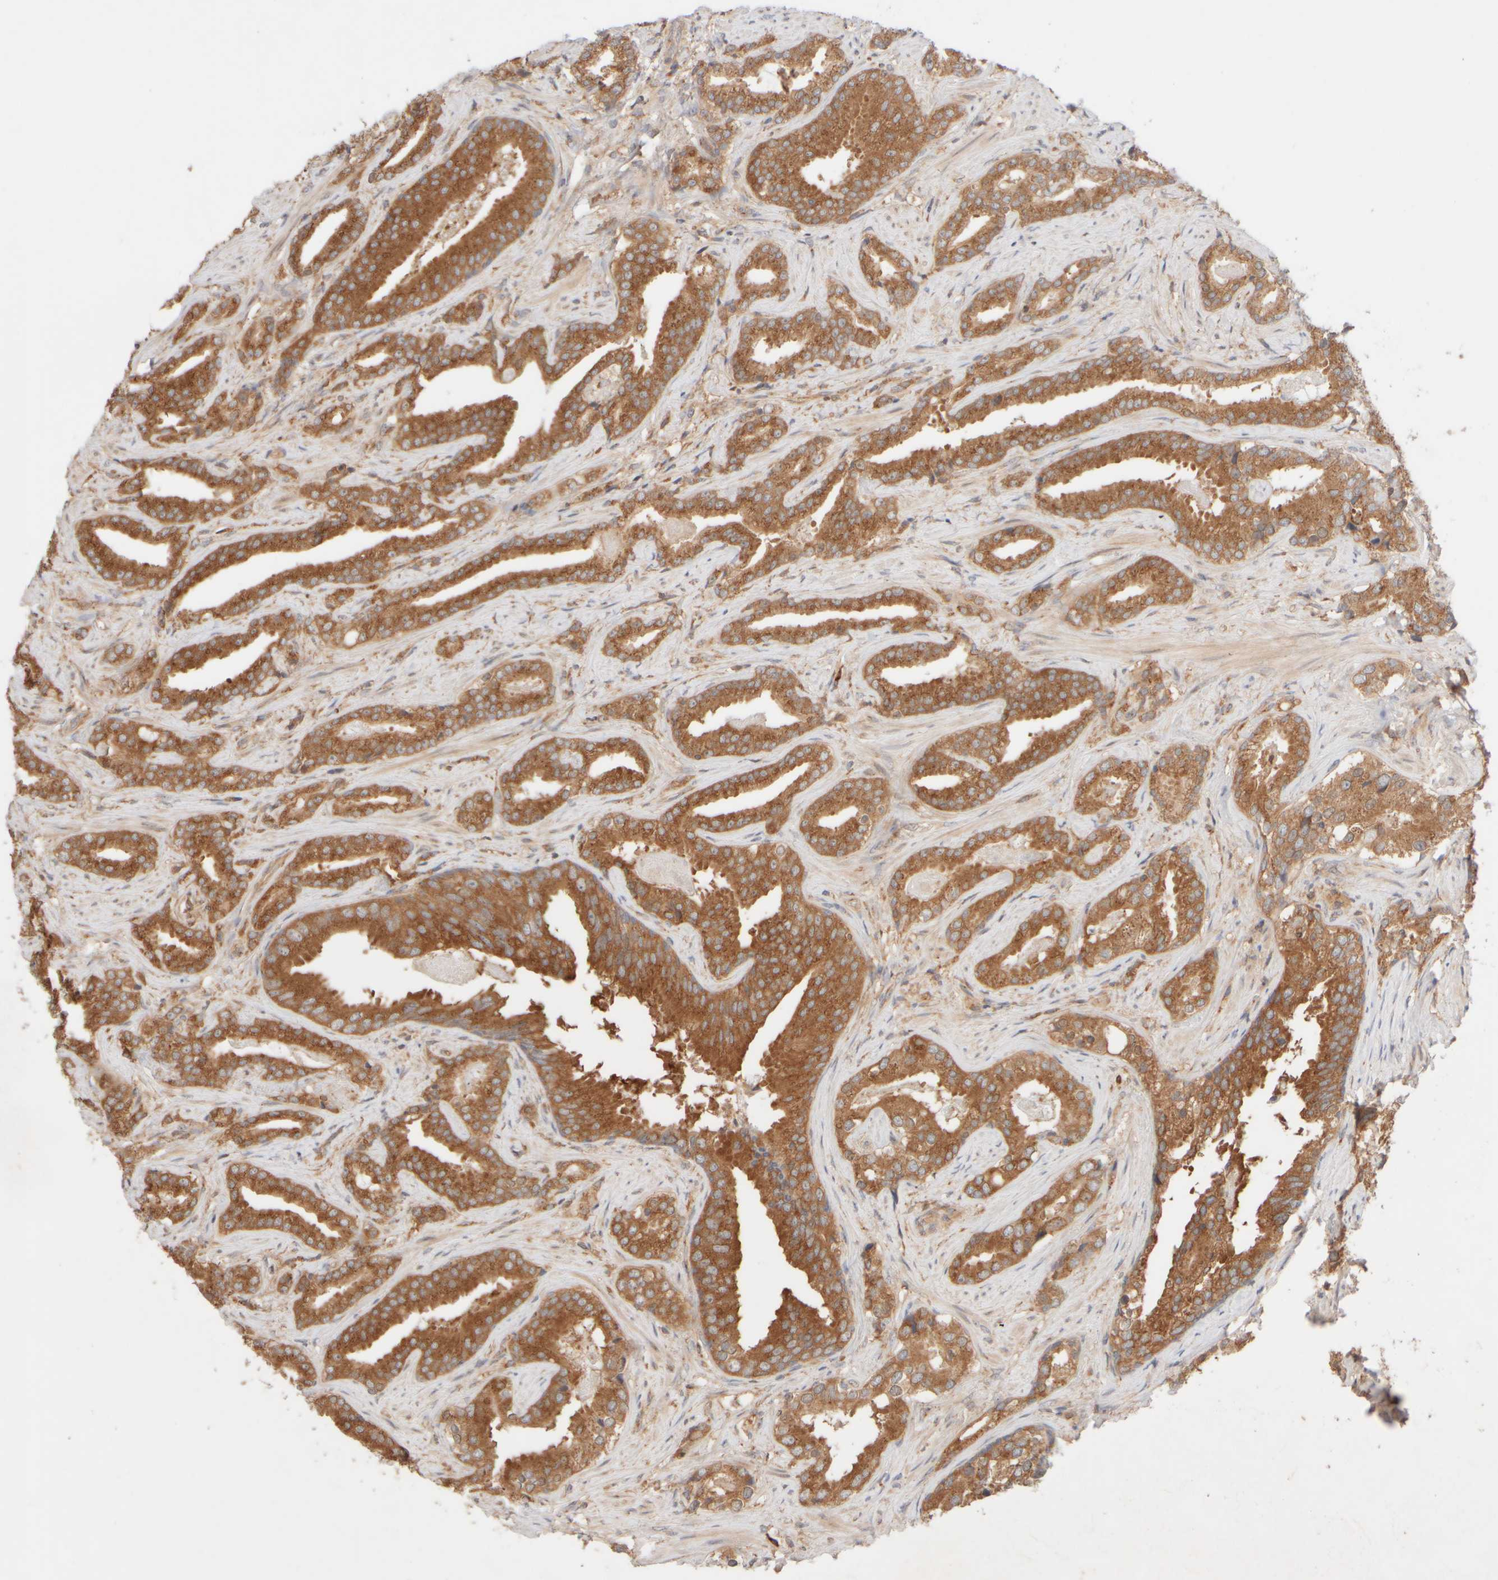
{"staining": {"intensity": "moderate", "quantity": ">75%", "location": "cytoplasmic/membranous"}, "tissue": "prostate cancer", "cell_type": "Tumor cells", "image_type": "cancer", "snomed": [{"axis": "morphology", "description": "Adenocarcinoma, Low grade"}, {"axis": "topography", "description": "Prostate"}], "caption": "Immunohistochemistry of prostate cancer exhibits medium levels of moderate cytoplasmic/membranous staining in approximately >75% of tumor cells.", "gene": "RABEP1", "patient": {"sex": "male", "age": 67}}